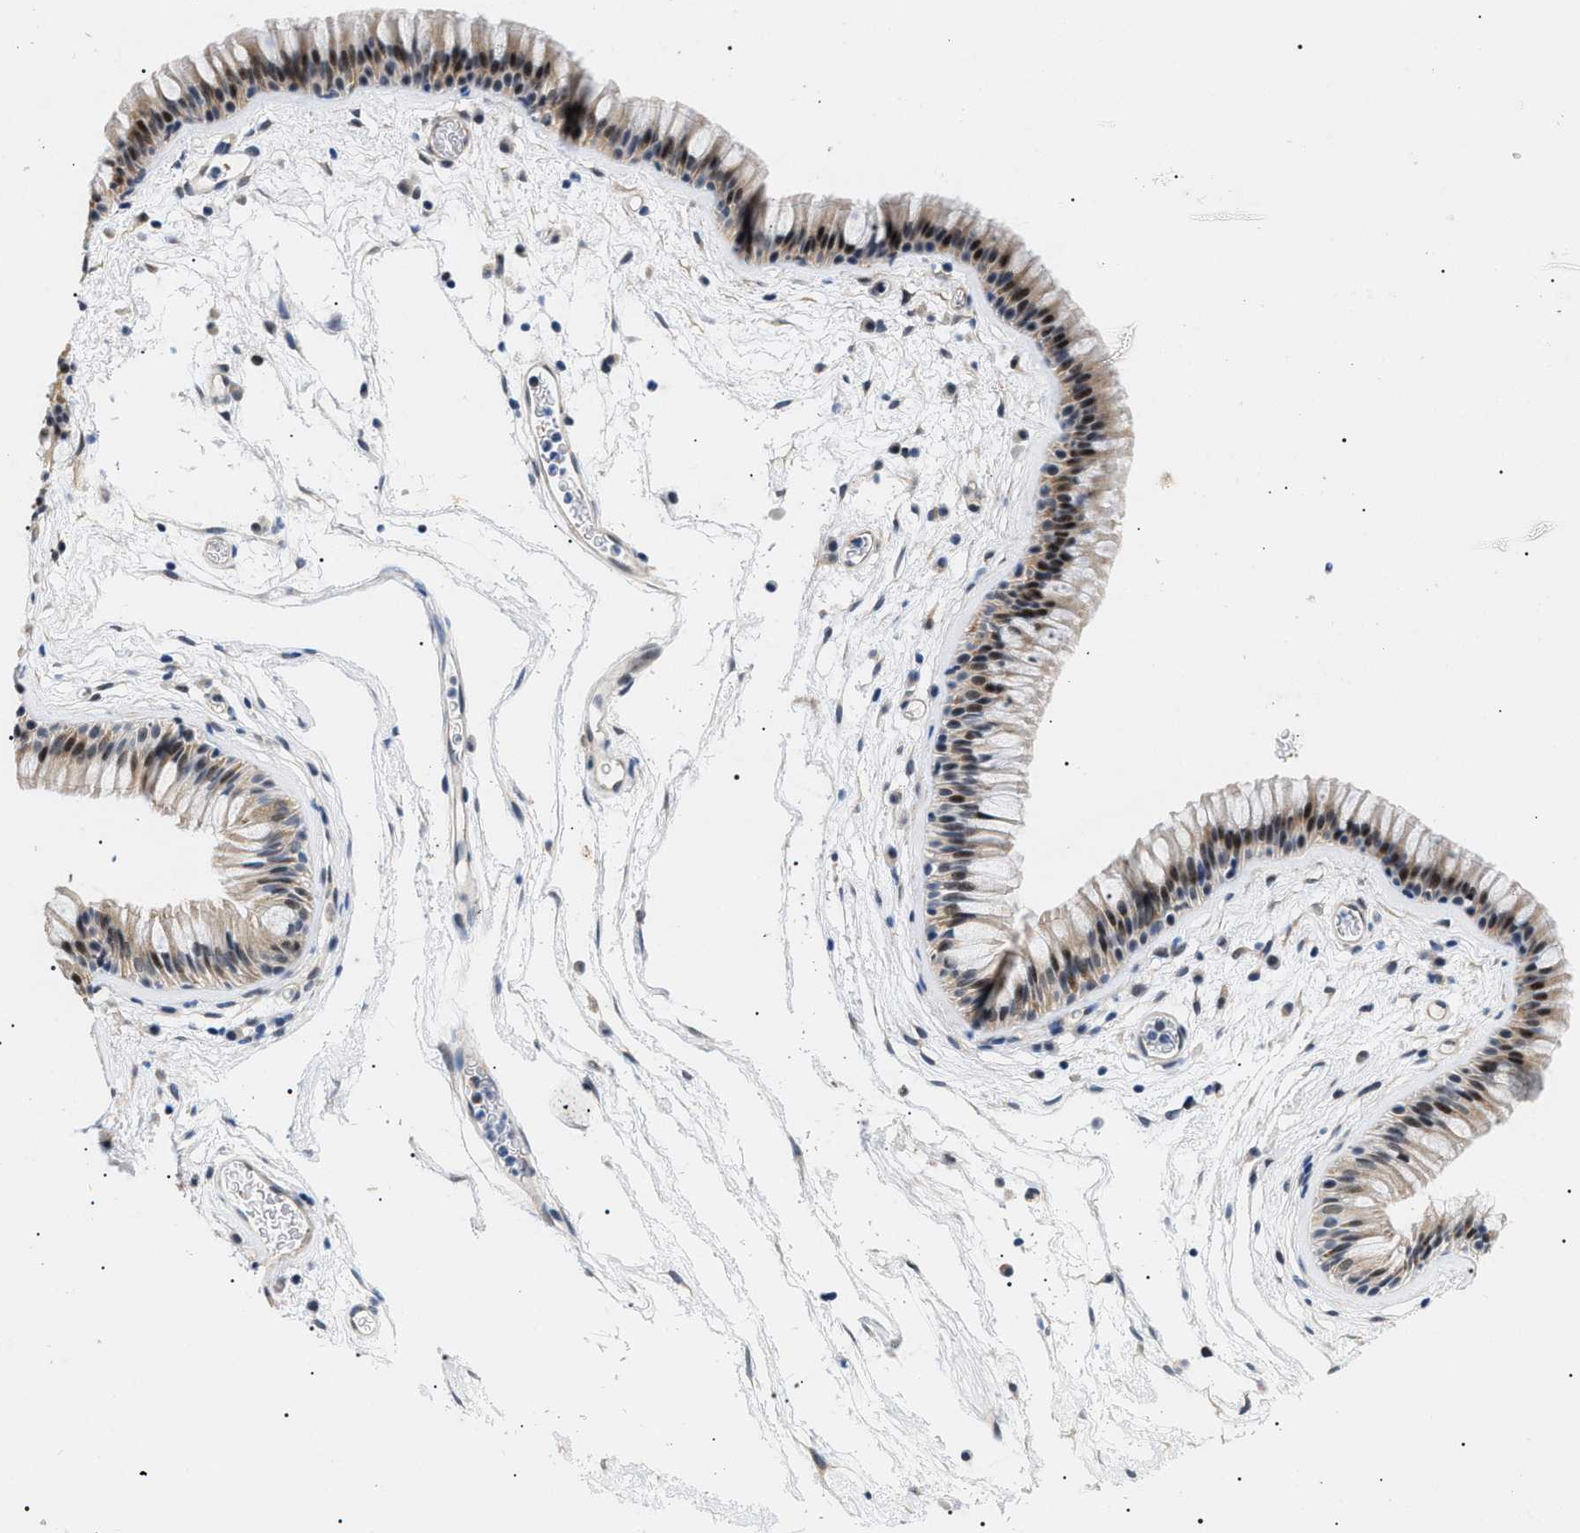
{"staining": {"intensity": "moderate", "quantity": ">75%", "location": "nuclear"}, "tissue": "nasopharynx", "cell_type": "Respiratory epithelial cells", "image_type": "normal", "snomed": [{"axis": "morphology", "description": "Normal tissue, NOS"}, {"axis": "morphology", "description": "Inflammation, NOS"}, {"axis": "topography", "description": "Nasopharynx"}], "caption": "Nasopharynx stained with a protein marker demonstrates moderate staining in respiratory epithelial cells.", "gene": "GARRE1", "patient": {"sex": "male", "age": 48}}